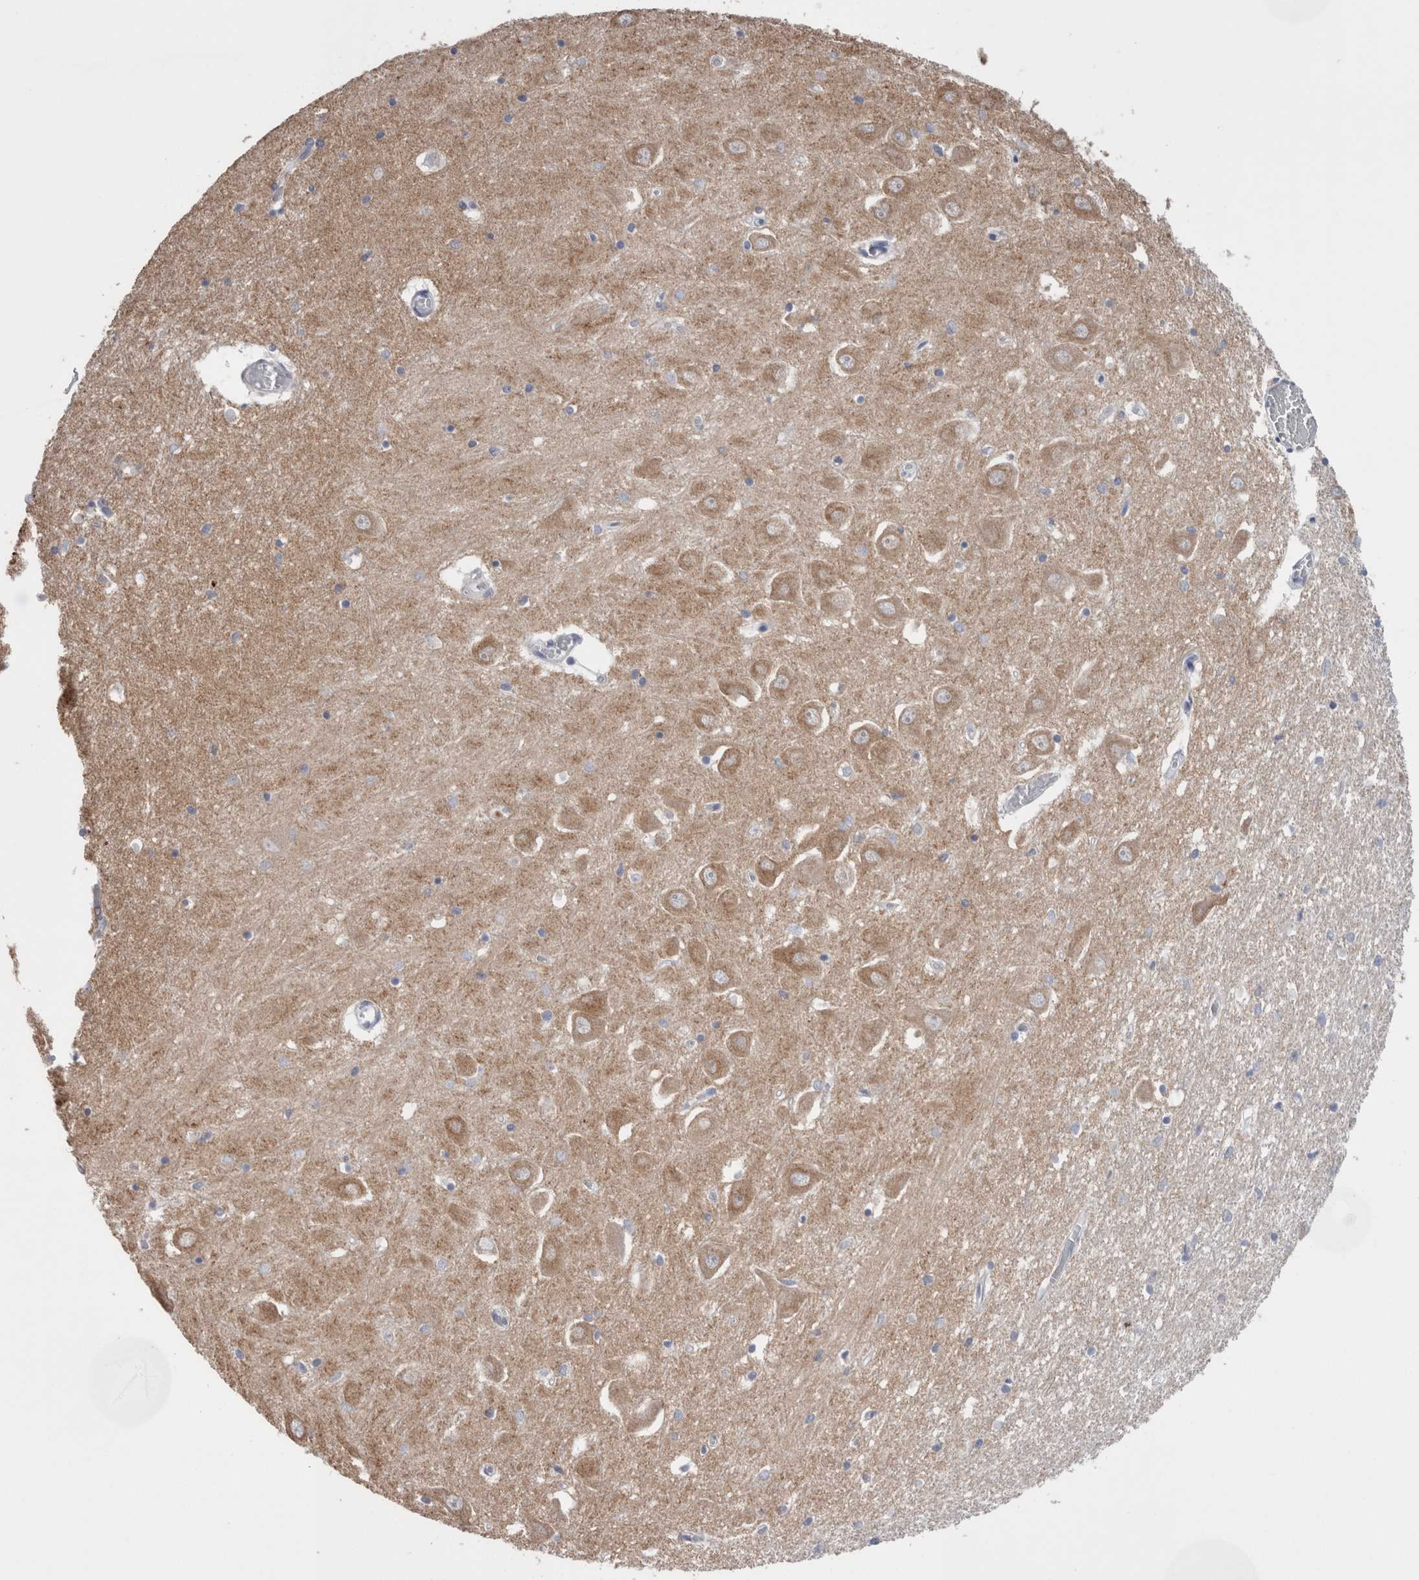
{"staining": {"intensity": "negative", "quantity": "none", "location": "none"}, "tissue": "hippocampus", "cell_type": "Glial cells", "image_type": "normal", "snomed": [{"axis": "morphology", "description": "Normal tissue, NOS"}, {"axis": "topography", "description": "Hippocampus"}], "caption": "Histopathology image shows no significant protein expression in glial cells of normal hippocampus.", "gene": "GDAP1", "patient": {"sex": "male", "age": 70}}